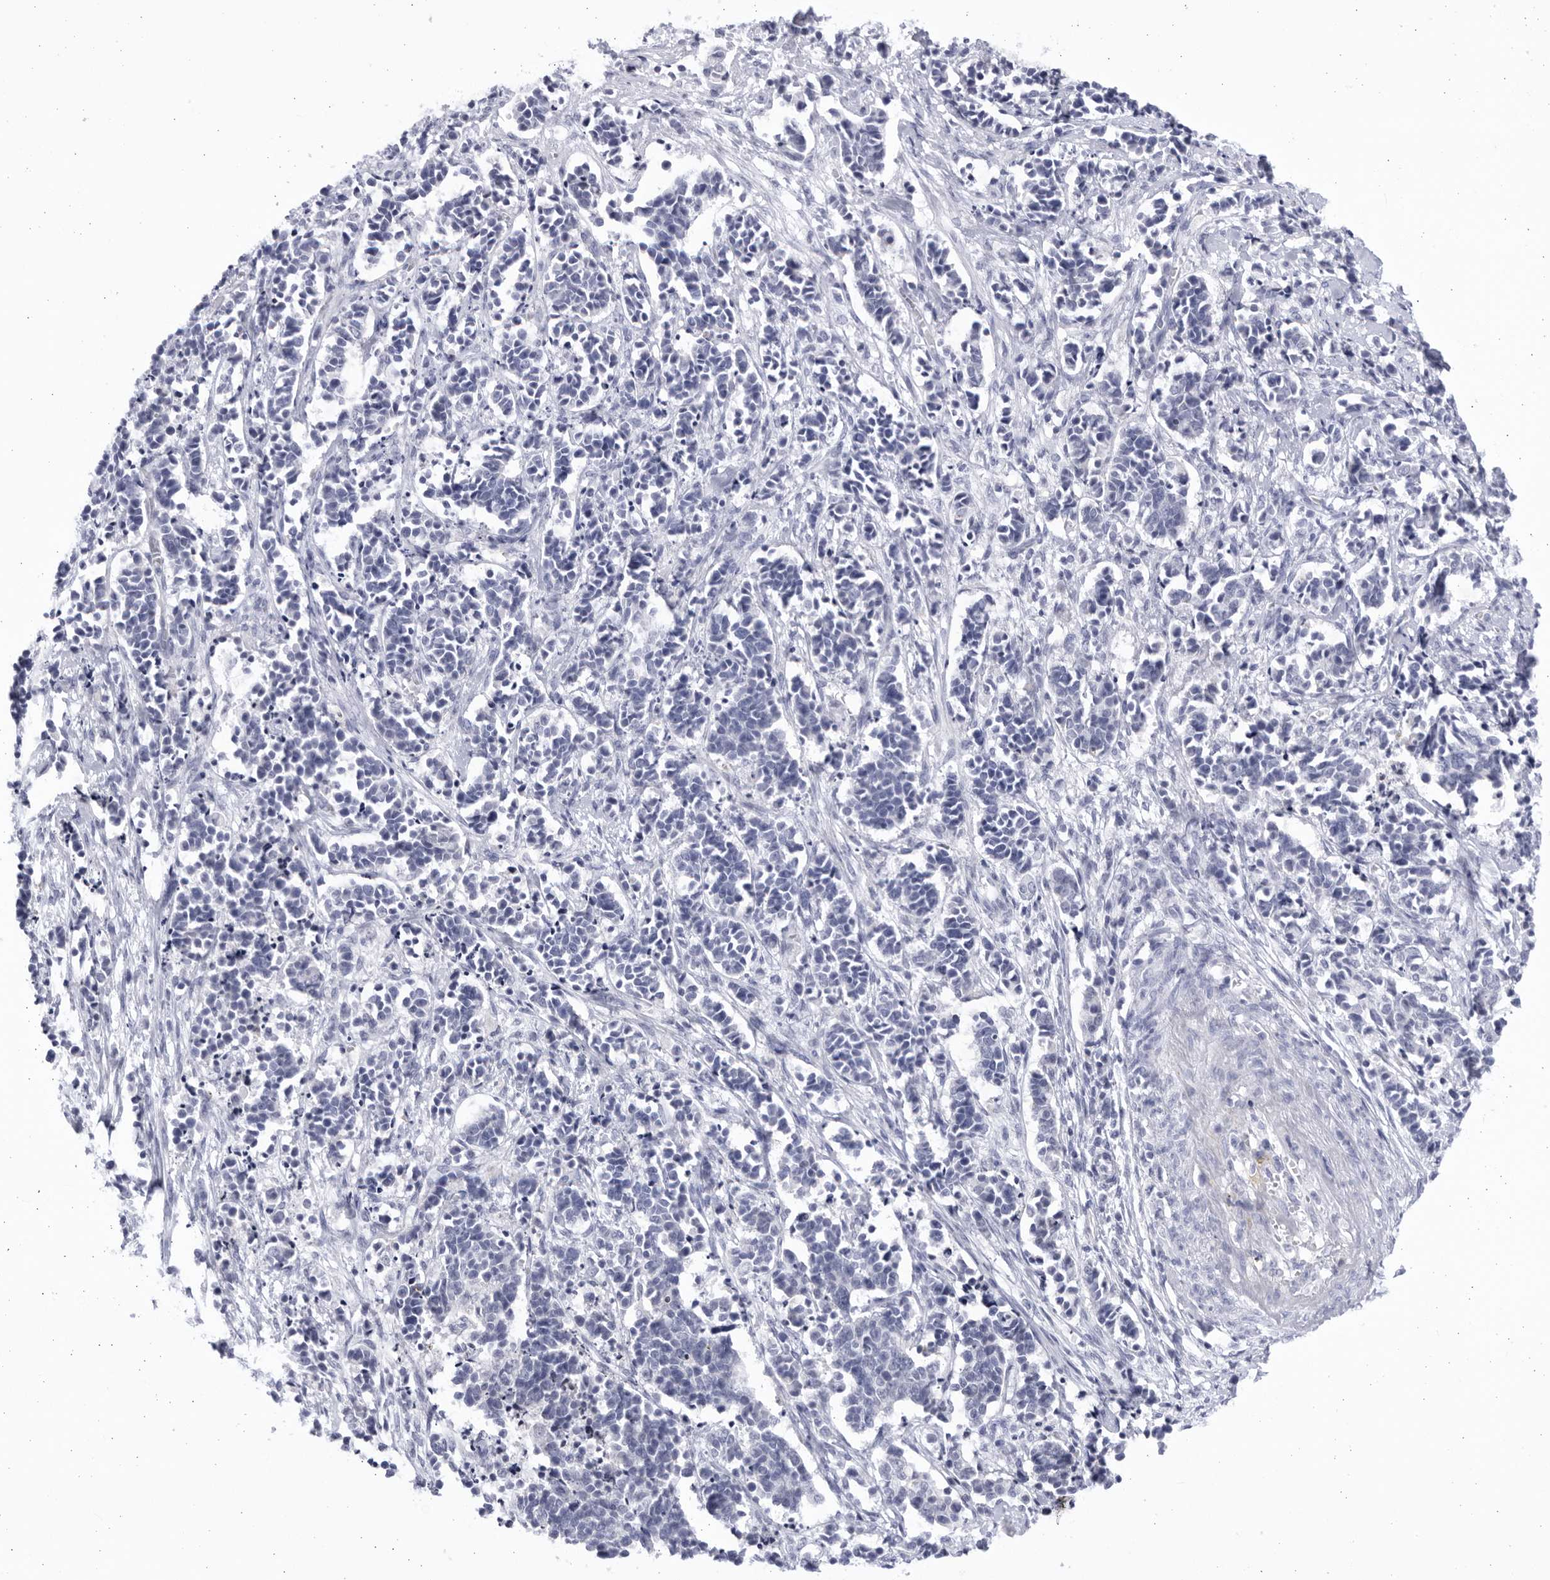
{"staining": {"intensity": "negative", "quantity": "none", "location": "none"}, "tissue": "cervical cancer", "cell_type": "Tumor cells", "image_type": "cancer", "snomed": [{"axis": "morphology", "description": "Normal tissue, NOS"}, {"axis": "morphology", "description": "Squamous cell carcinoma, NOS"}, {"axis": "topography", "description": "Cervix"}], "caption": "Immunohistochemistry photomicrograph of neoplastic tissue: human squamous cell carcinoma (cervical) stained with DAB (3,3'-diaminobenzidine) reveals no significant protein staining in tumor cells.", "gene": "CCDC181", "patient": {"sex": "female", "age": 35}}